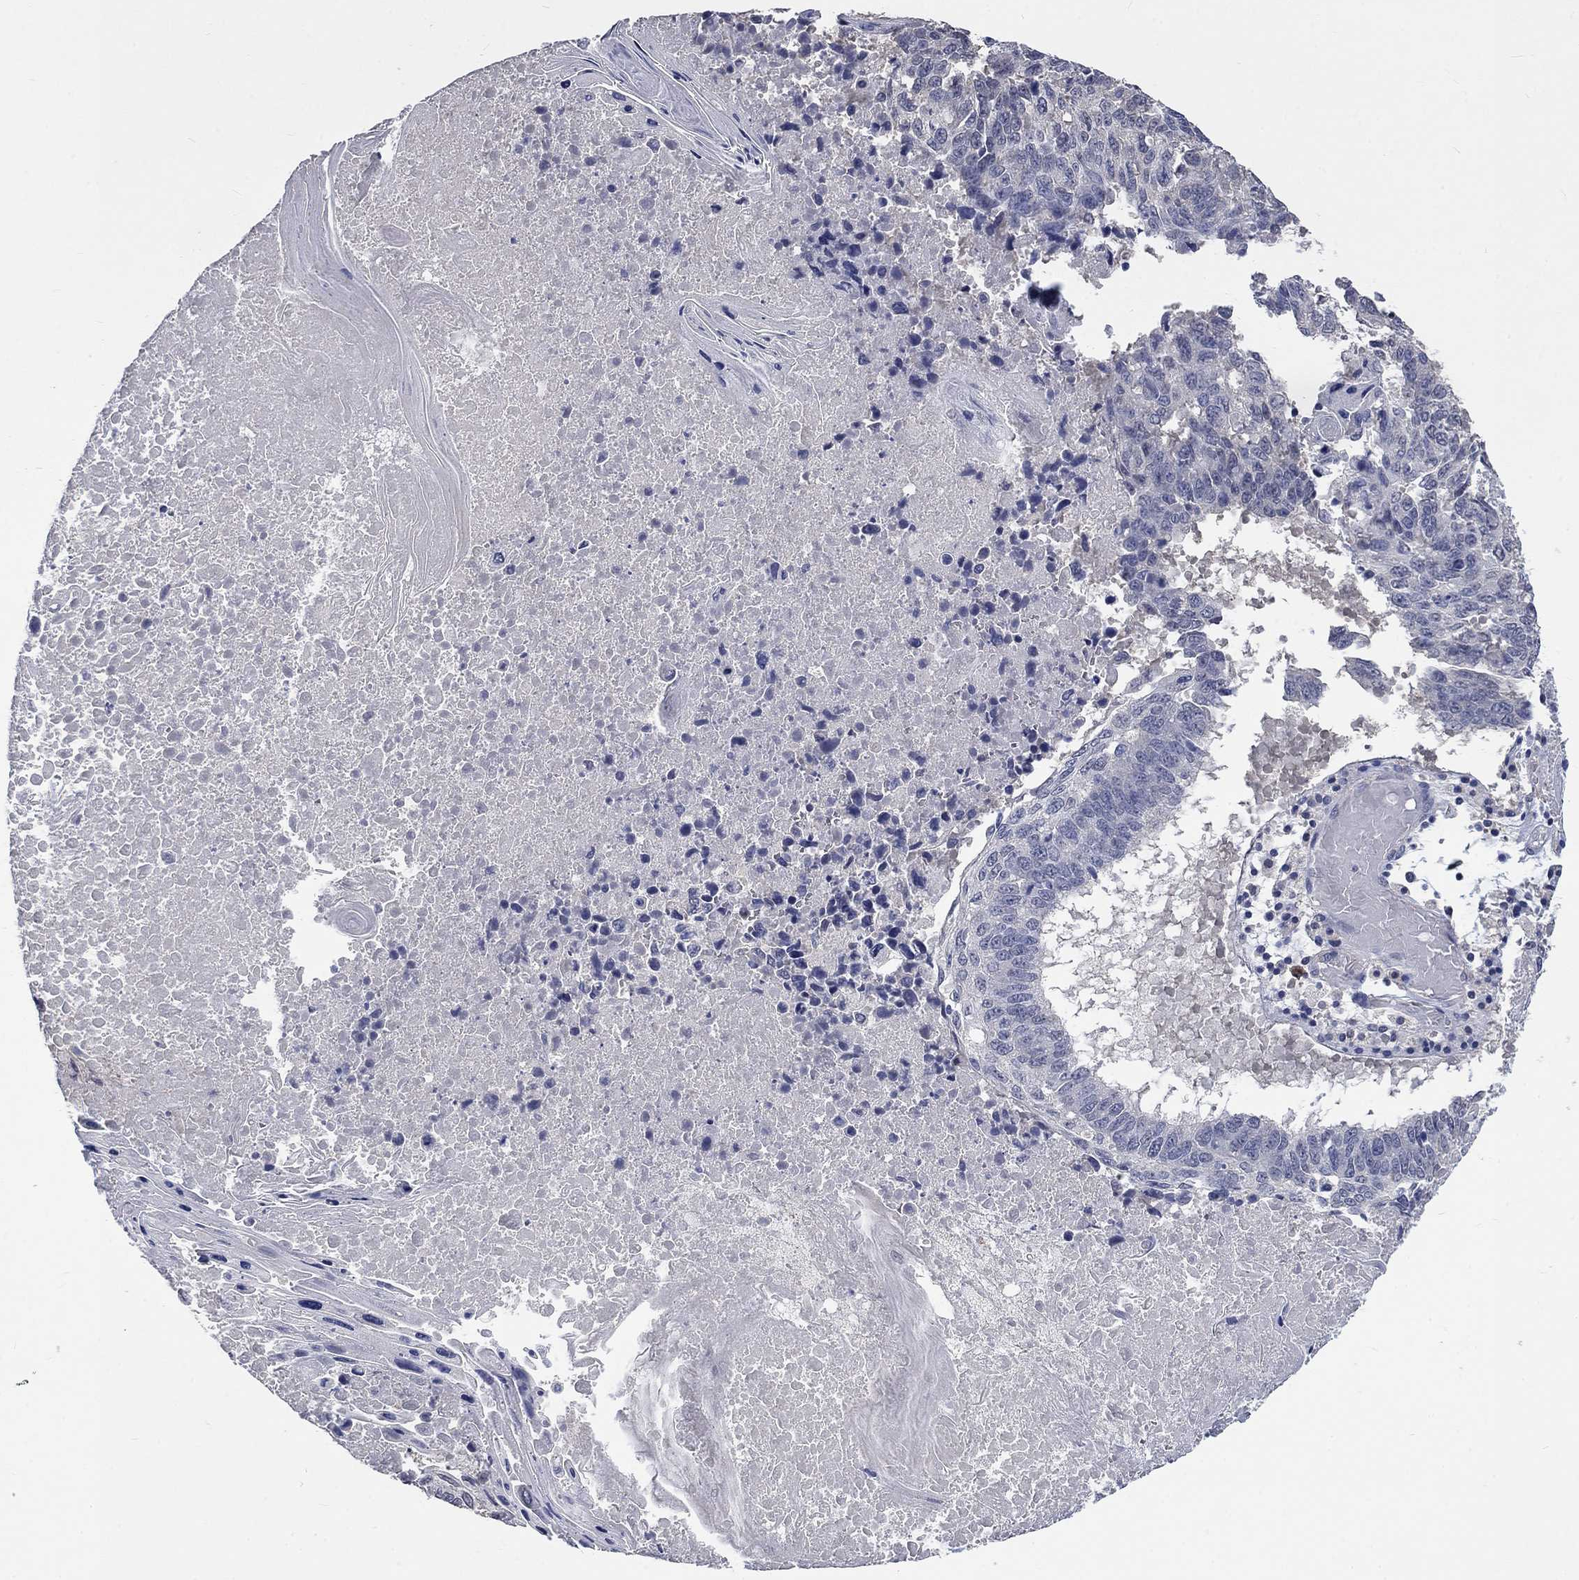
{"staining": {"intensity": "negative", "quantity": "none", "location": "none"}, "tissue": "lung cancer", "cell_type": "Tumor cells", "image_type": "cancer", "snomed": [{"axis": "morphology", "description": "Squamous cell carcinoma, NOS"}, {"axis": "topography", "description": "Lung"}], "caption": "There is no significant staining in tumor cells of lung squamous cell carcinoma.", "gene": "ZBTB18", "patient": {"sex": "male", "age": 73}}